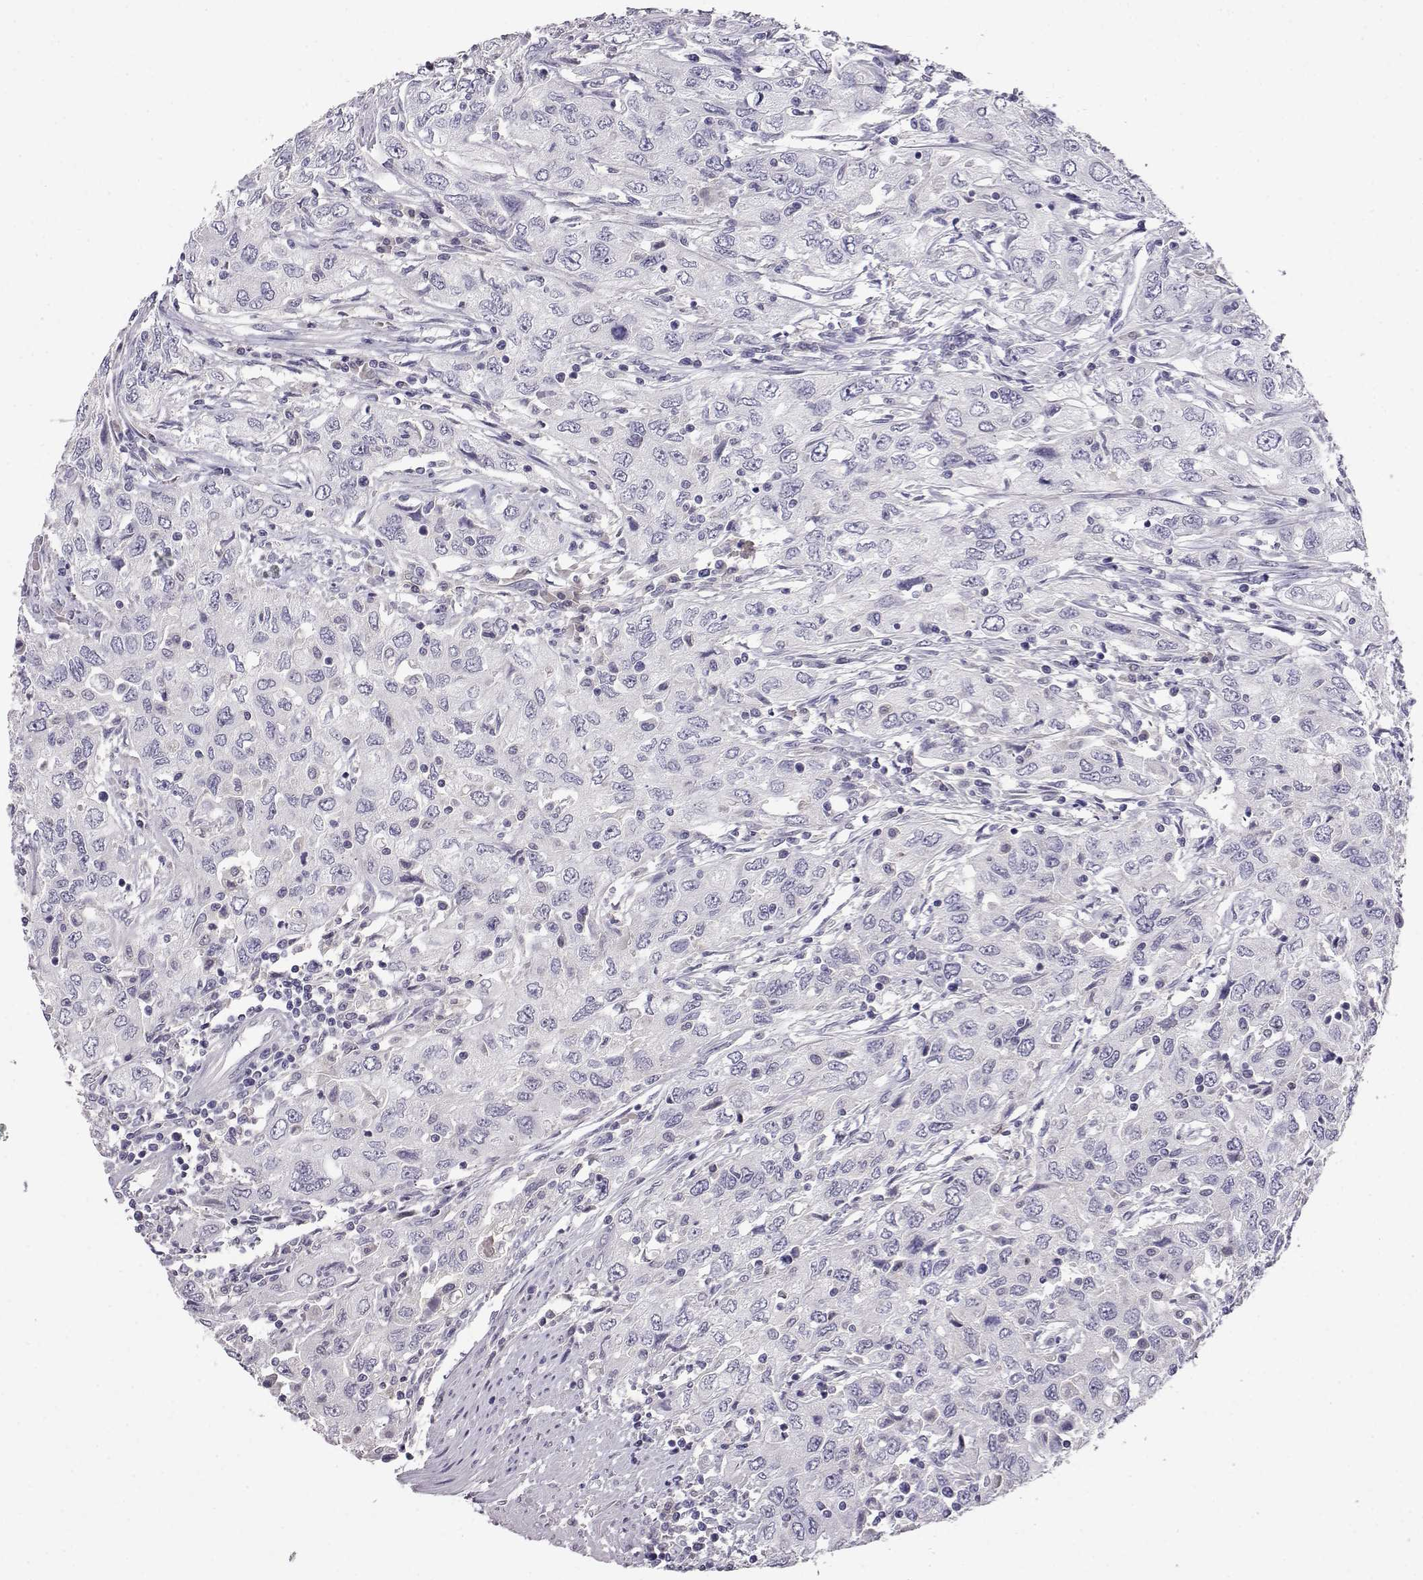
{"staining": {"intensity": "negative", "quantity": "none", "location": "none"}, "tissue": "urothelial cancer", "cell_type": "Tumor cells", "image_type": "cancer", "snomed": [{"axis": "morphology", "description": "Urothelial carcinoma, High grade"}, {"axis": "topography", "description": "Urinary bladder"}], "caption": "Immunohistochemistry photomicrograph of neoplastic tissue: human urothelial cancer stained with DAB exhibits no significant protein positivity in tumor cells.", "gene": "AKR1B1", "patient": {"sex": "male", "age": 76}}